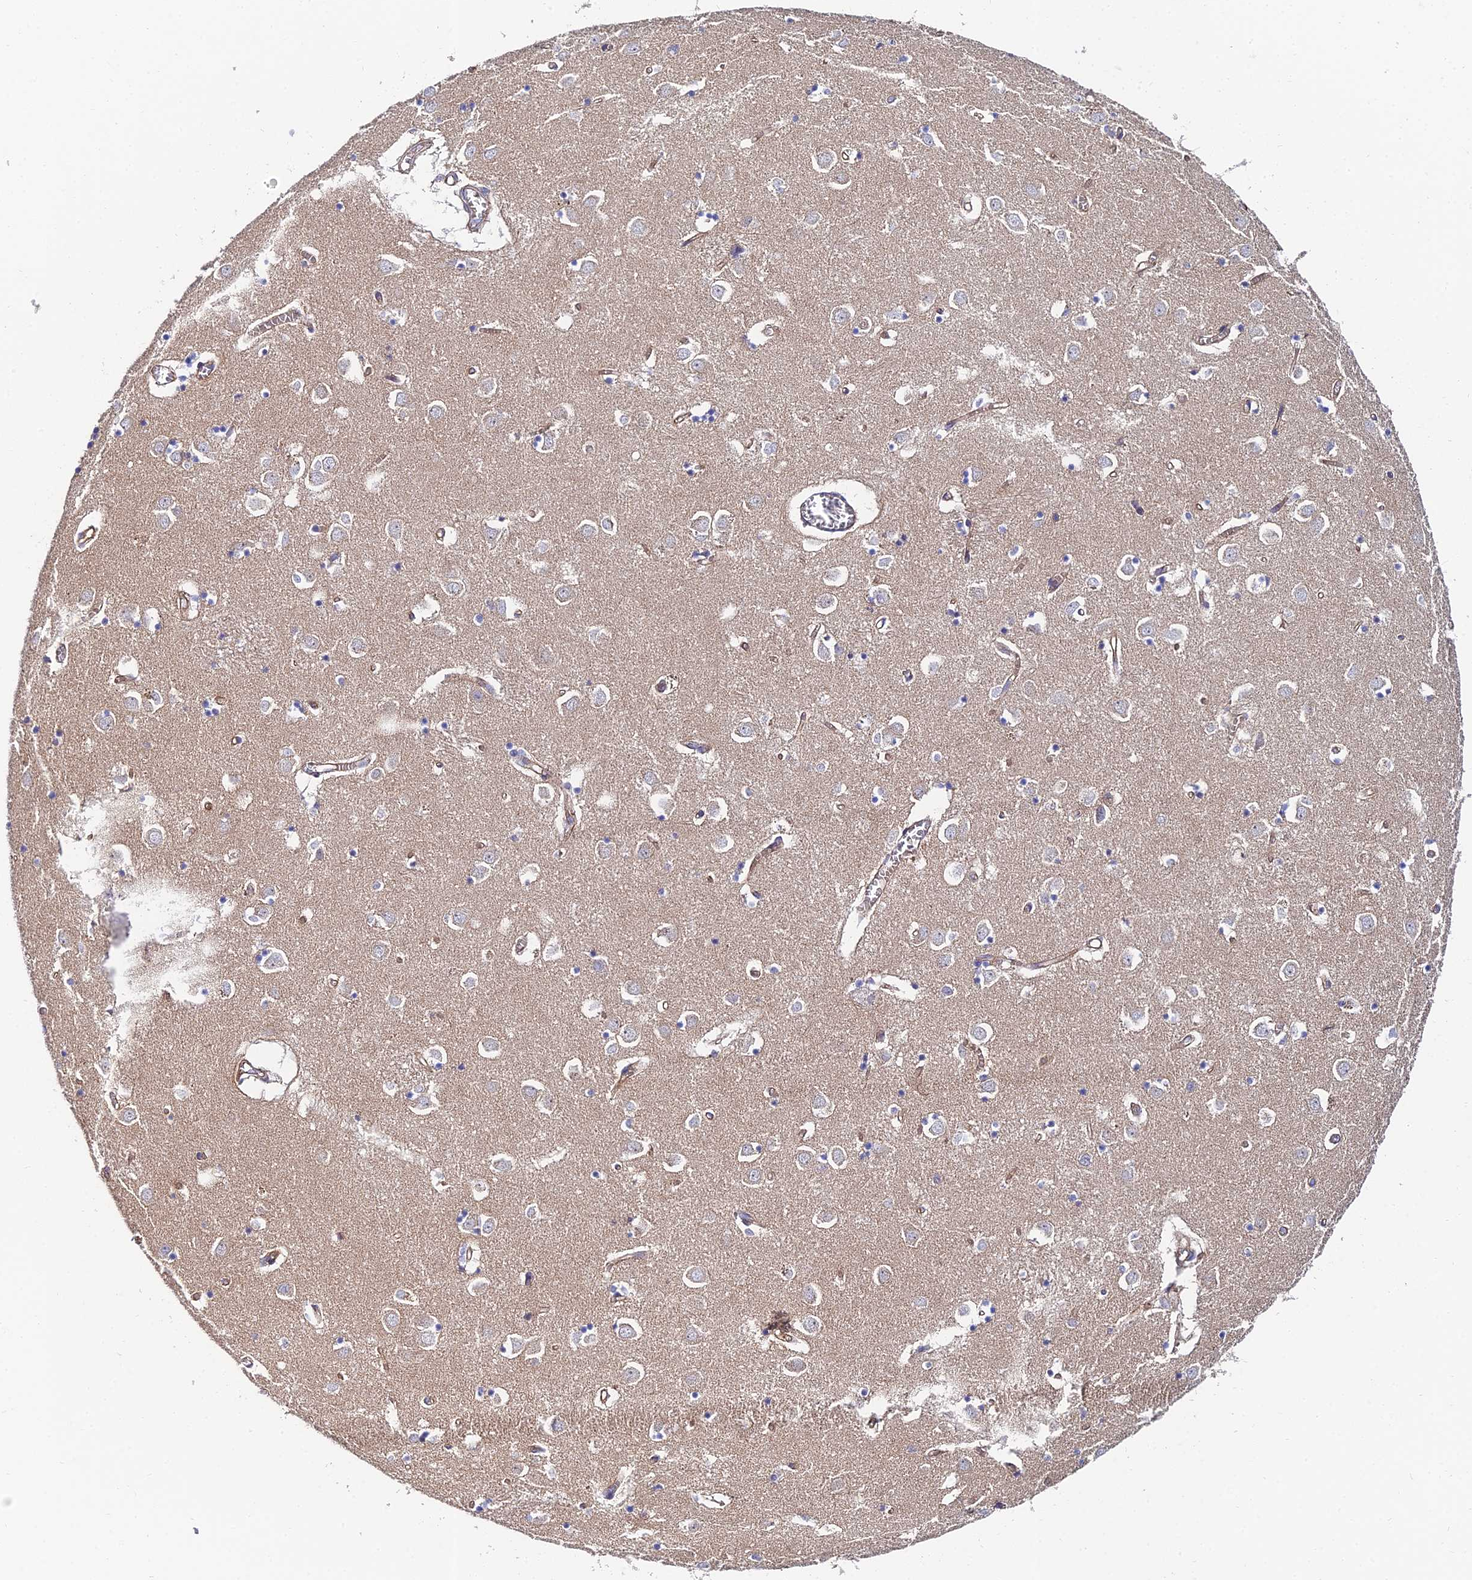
{"staining": {"intensity": "negative", "quantity": "none", "location": "none"}, "tissue": "caudate", "cell_type": "Glial cells", "image_type": "normal", "snomed": [{"axis": "morphology", "description": "Normal tissue, NOS"}, {"axis": "topography", "description": "Lateral ventricle wall"}], "caption": "Caudate stained for a protein using immunohistochemistry exhibits no staining glial cells.", "gene": "ADGRF3", "patient": {"sex": "male", "age": 70}}